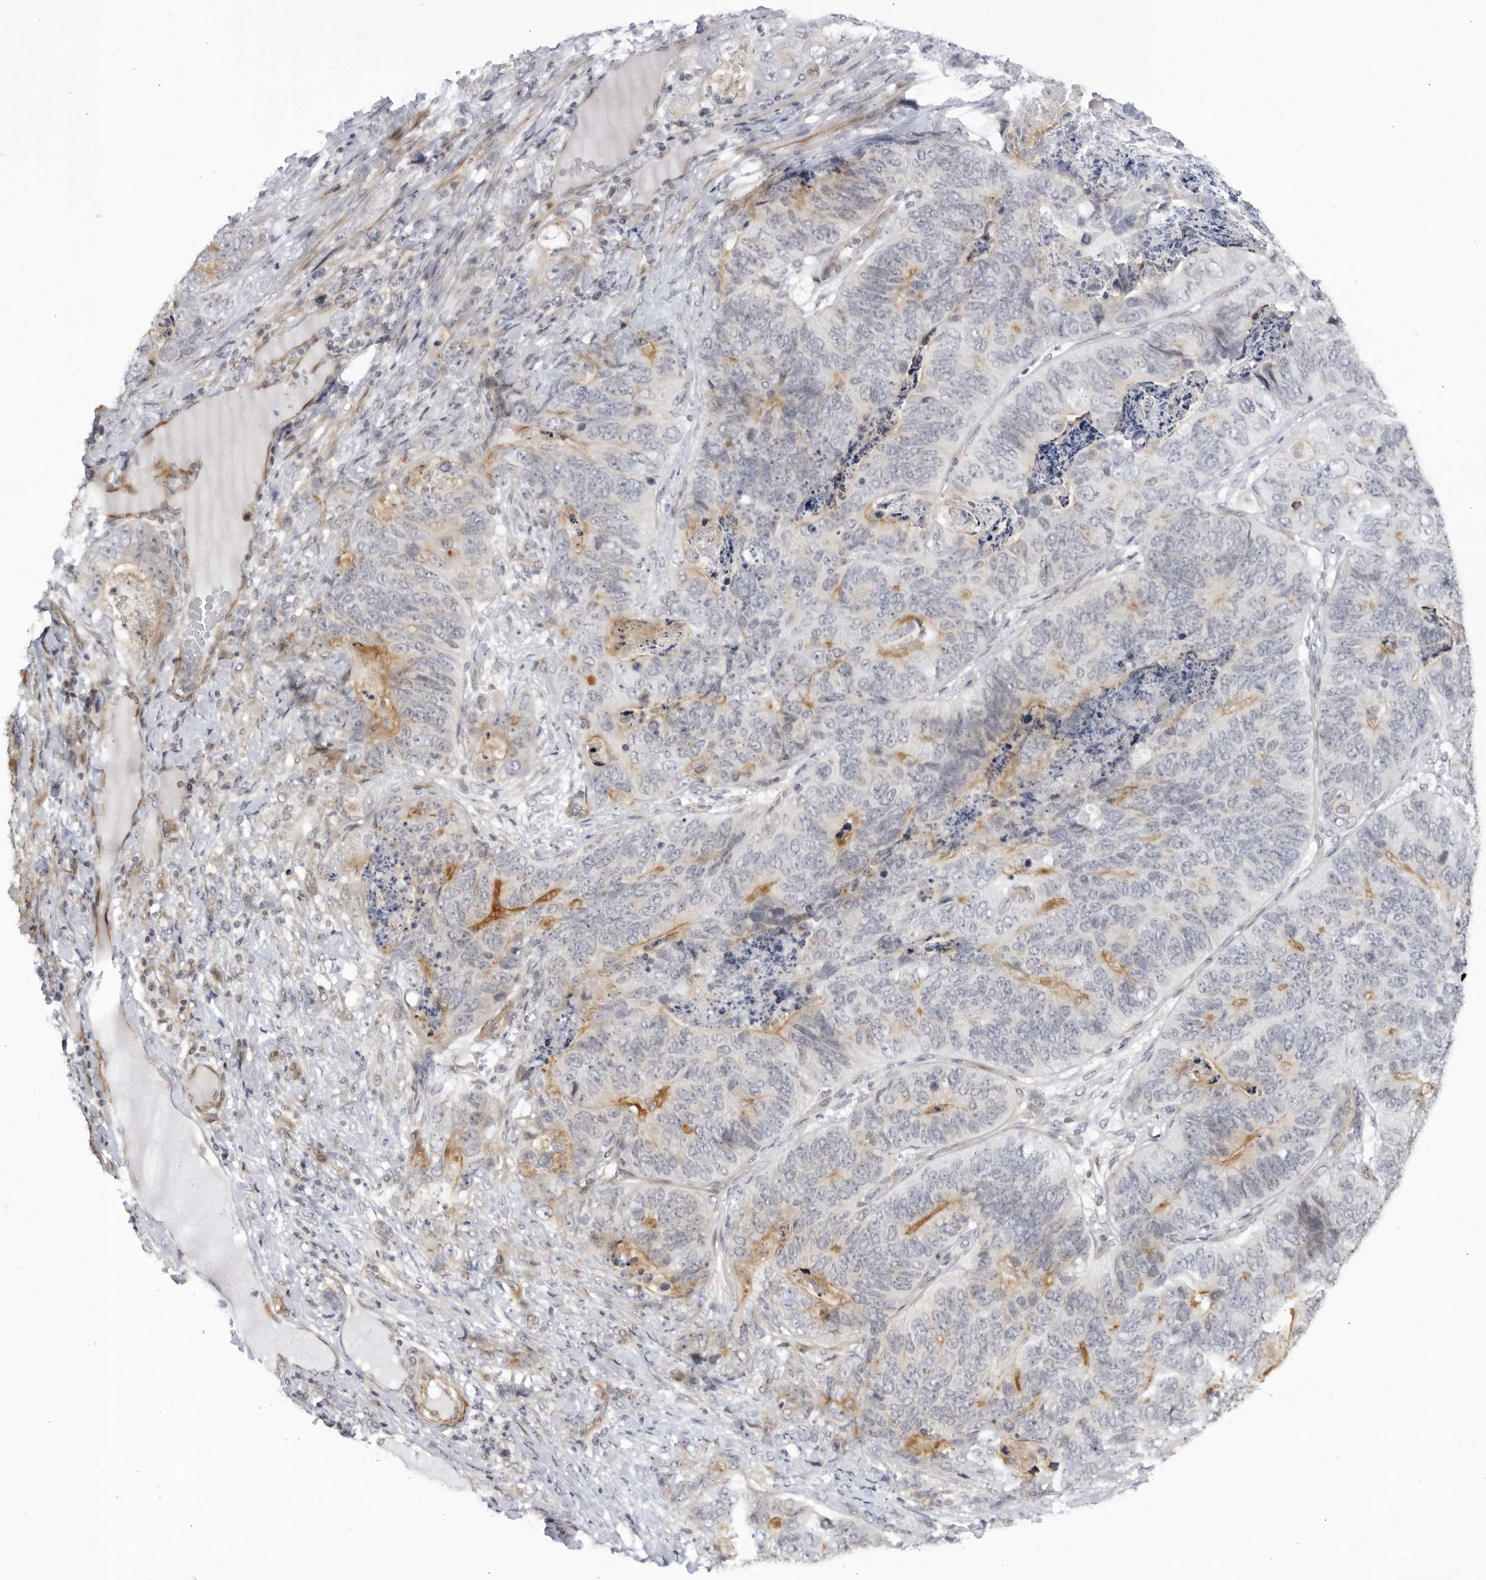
{"staining": {"intensity": "moderate", "quantity": "<25%", "location": "cytoplasmic/membranous"}, "tissue": "stomach cancer", "cell_type": "Tumor cells", "image_type": "cancer", "snomed": [{"axis": "morphology", "description": "Normal tissue, NOS"}, {"axis": "morphology", "description": "Adenocarcinoma, NOS"}, {"axis": "topography", "description": "Stomach"}], "caption": "Immunohistochemistry (IHC) of stomach cancer (adenocarcinoma) reveals low levels of moderate cytoplasmic/membranous positivity in about <25% of tumor cells. (DAB (3,3'-diaminobenzidine) = brown stain, brightfield microscopy at high magnification).", "gene": "CNBD1", "patient": {"sex": "female", "age": 89}}